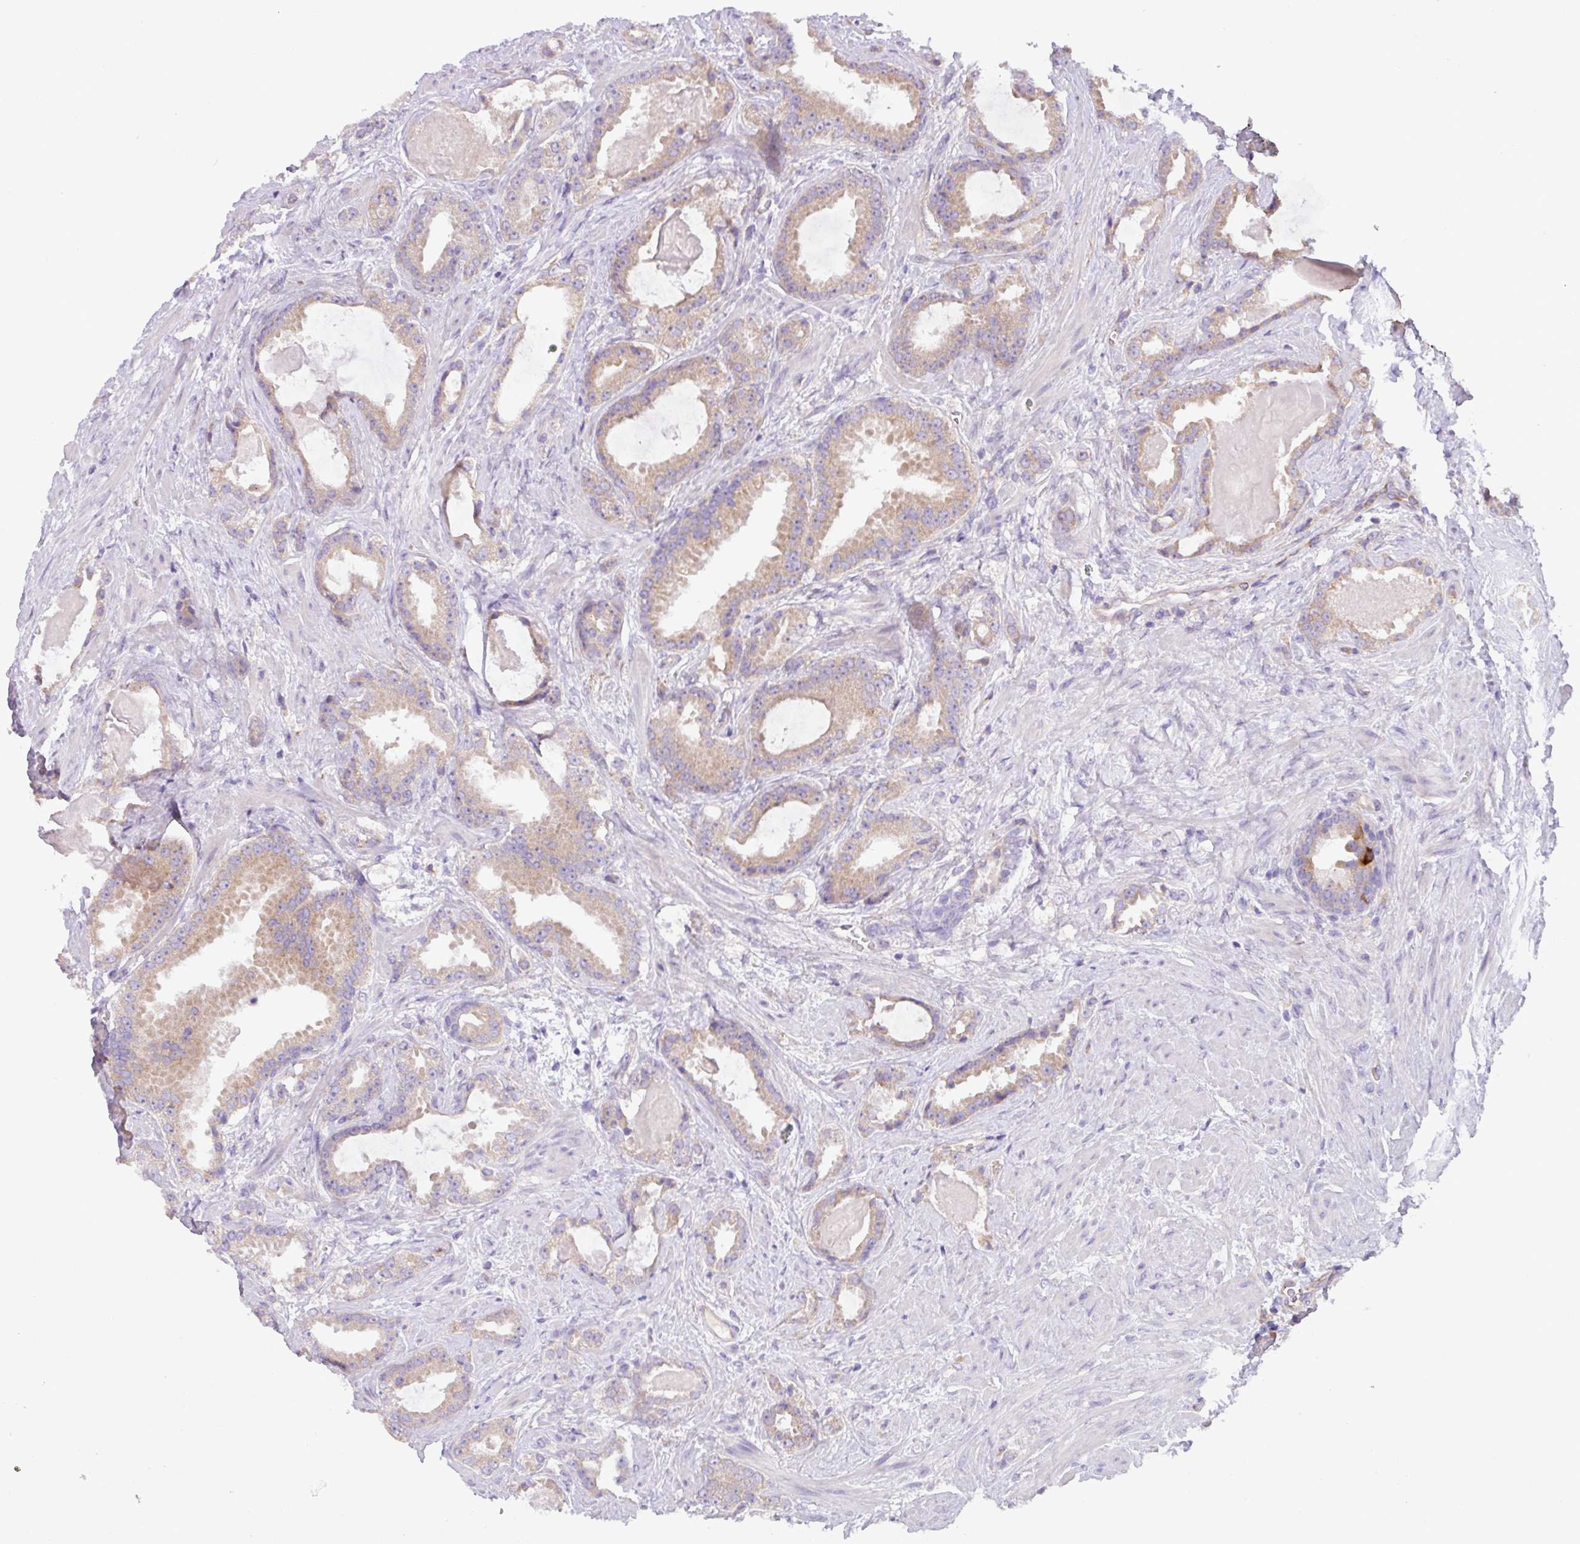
{"staining": {"intensity": "weak", "quantity": "25%-75%", "location": "cytoplasmic/membranous"}, "tissue": "prostate cancer", "cell_type": "Tumor cells", "image_type": "cancer", "snomed": [{"axis": "morphology", "description": "Adenocarcinoma, Low grade"}, {"axis": "topography", "description": "Prostate"}], "caption": "Prostate adenocarcinoma (low-grade) tissue displays weak cytoplasmic/membranous staining in approximately 25%-75% of tumor cells", "gene": "MRM2", "patient": {"sex": "male", "age": 62}}